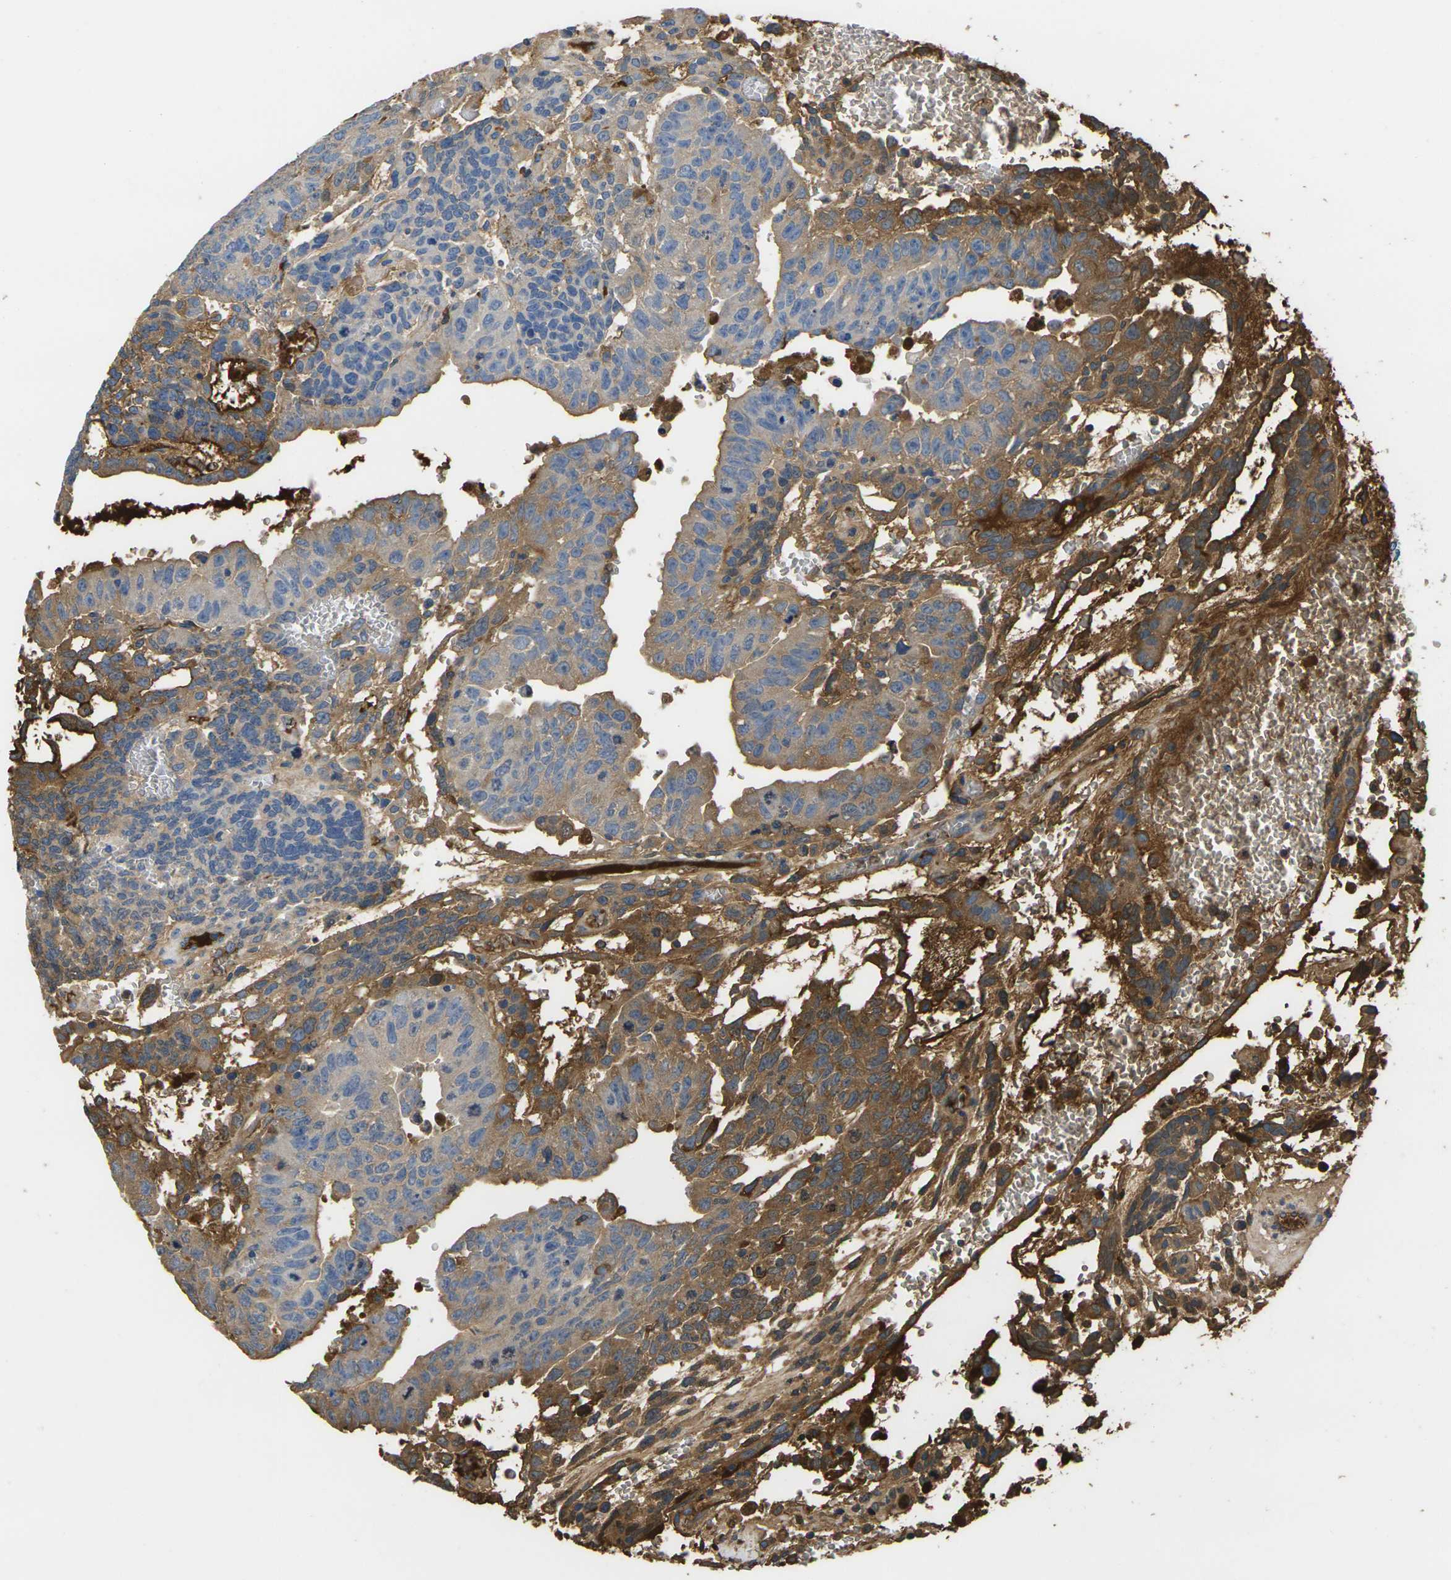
{"staining": {"intensity": "moderate", "quantity": ">75%", "location": "cytoplasmic/membranous"}, "tissue": "testis cancer", "cell_type": "Tumor cells", "image_type": "cancer", "snomed": [{"axis": "morphology", "description": "Seminoma, NOS"}, {"axis": "morphology", "description": "Carcinoma, Embryonal, NOS"}, {"axis": "topography", "description": "Testis"}], "caption": "Tumor cells demonstrate medium levels of moderate cytoplasmic/membranous staining in approximately >75% of cells in human testis cancer.", "gene": "GREM2", "patient": {"sex": "male", "age": 52}}